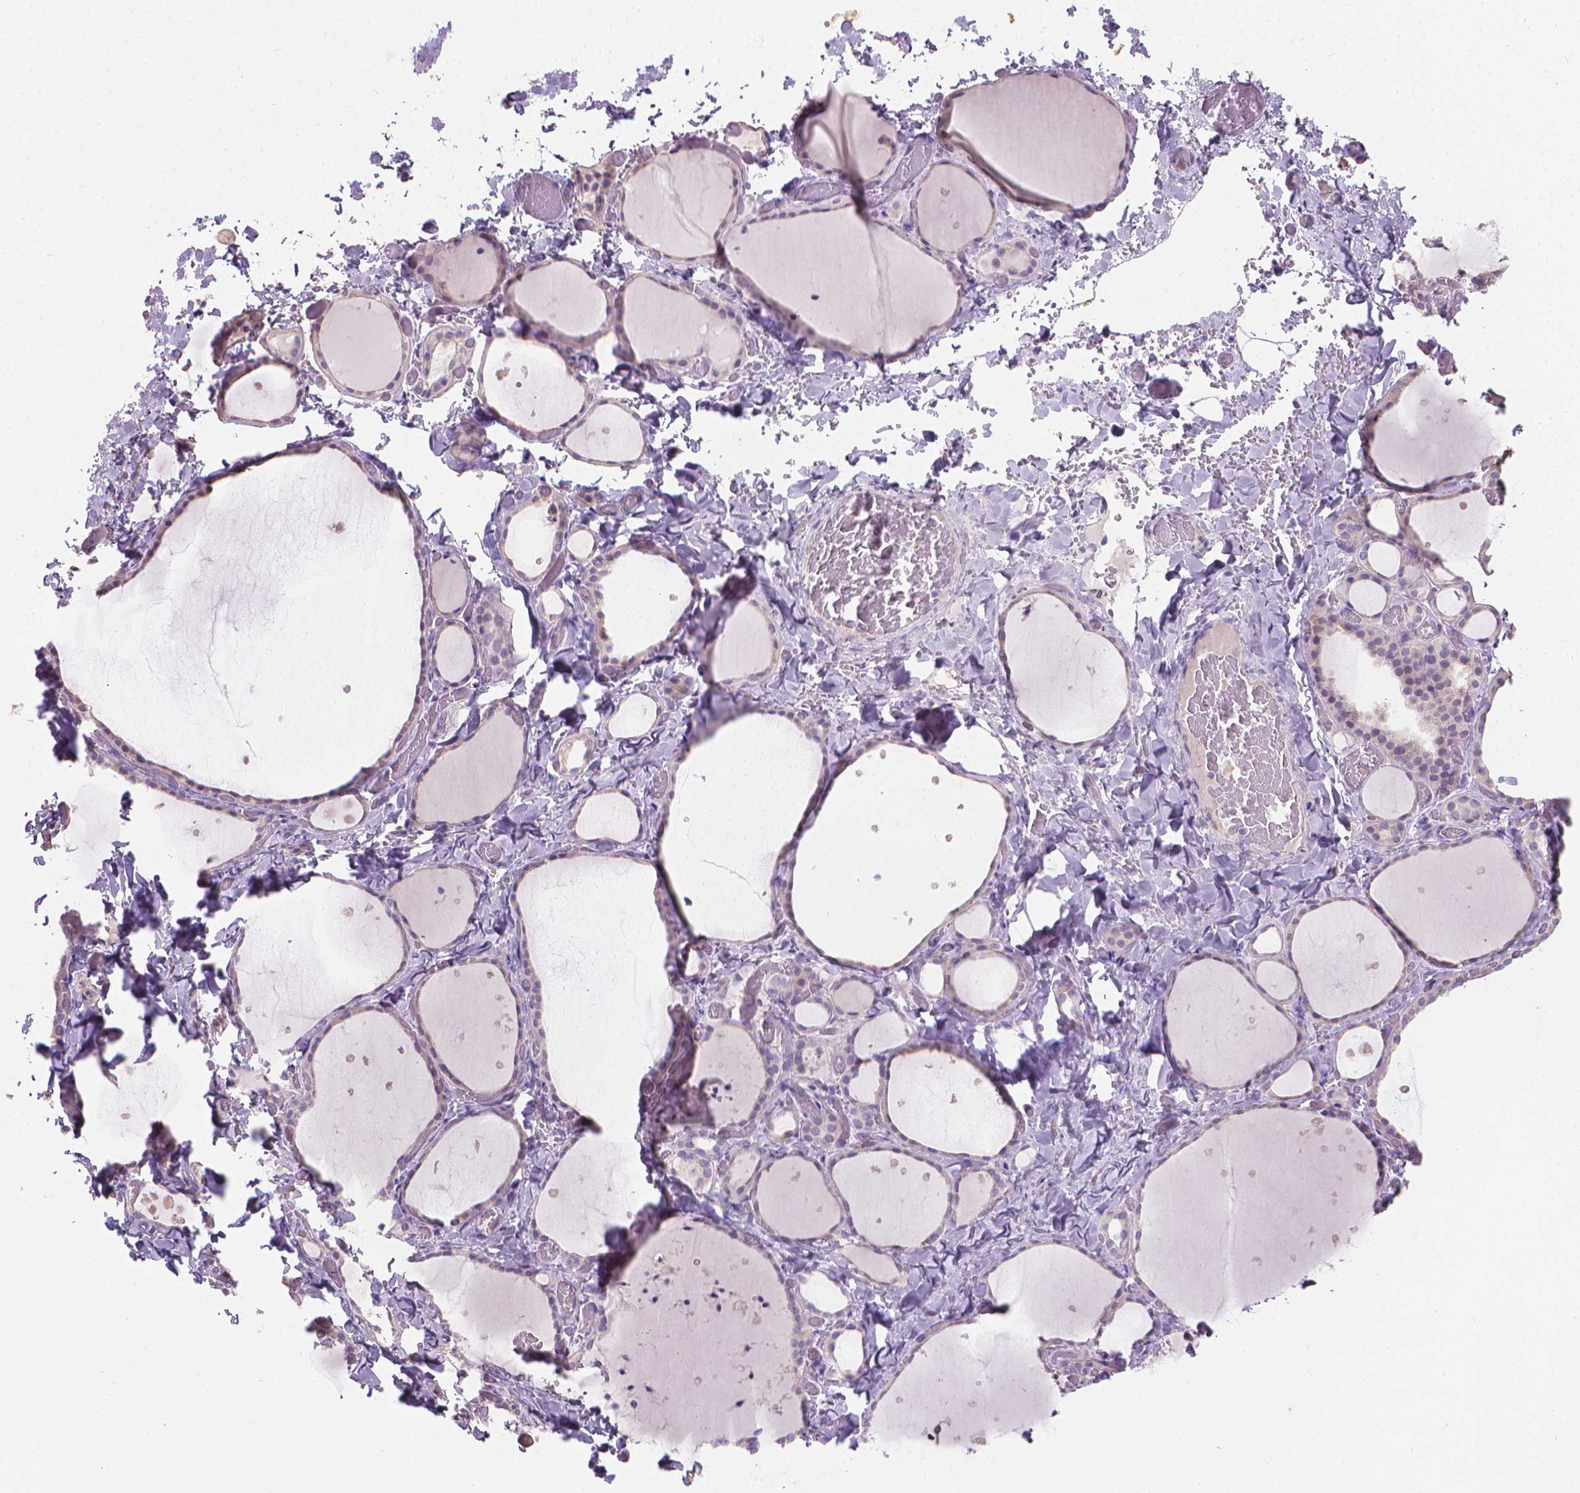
{"staining": {"intensity": "negative", "quantity": "none", "location": "none"}, "tissue": "thyroid gland", "cell_type": "Glandular cells", "image_type": "normal", "snomed": [{"axis": "morphology", "description": "Normal tissue, NOS"}, {"axis": "topography", "description": "Thyroid gland"}], "caption": "An image of thyroid gland stained for a protein exhibits no brown staining in glandular cells. (Brightfield microscopy of DAB immunohistochemistry at high magnification).", "gene": "CABCOCO1", "patient": {"sex": "female", "age": 36}}